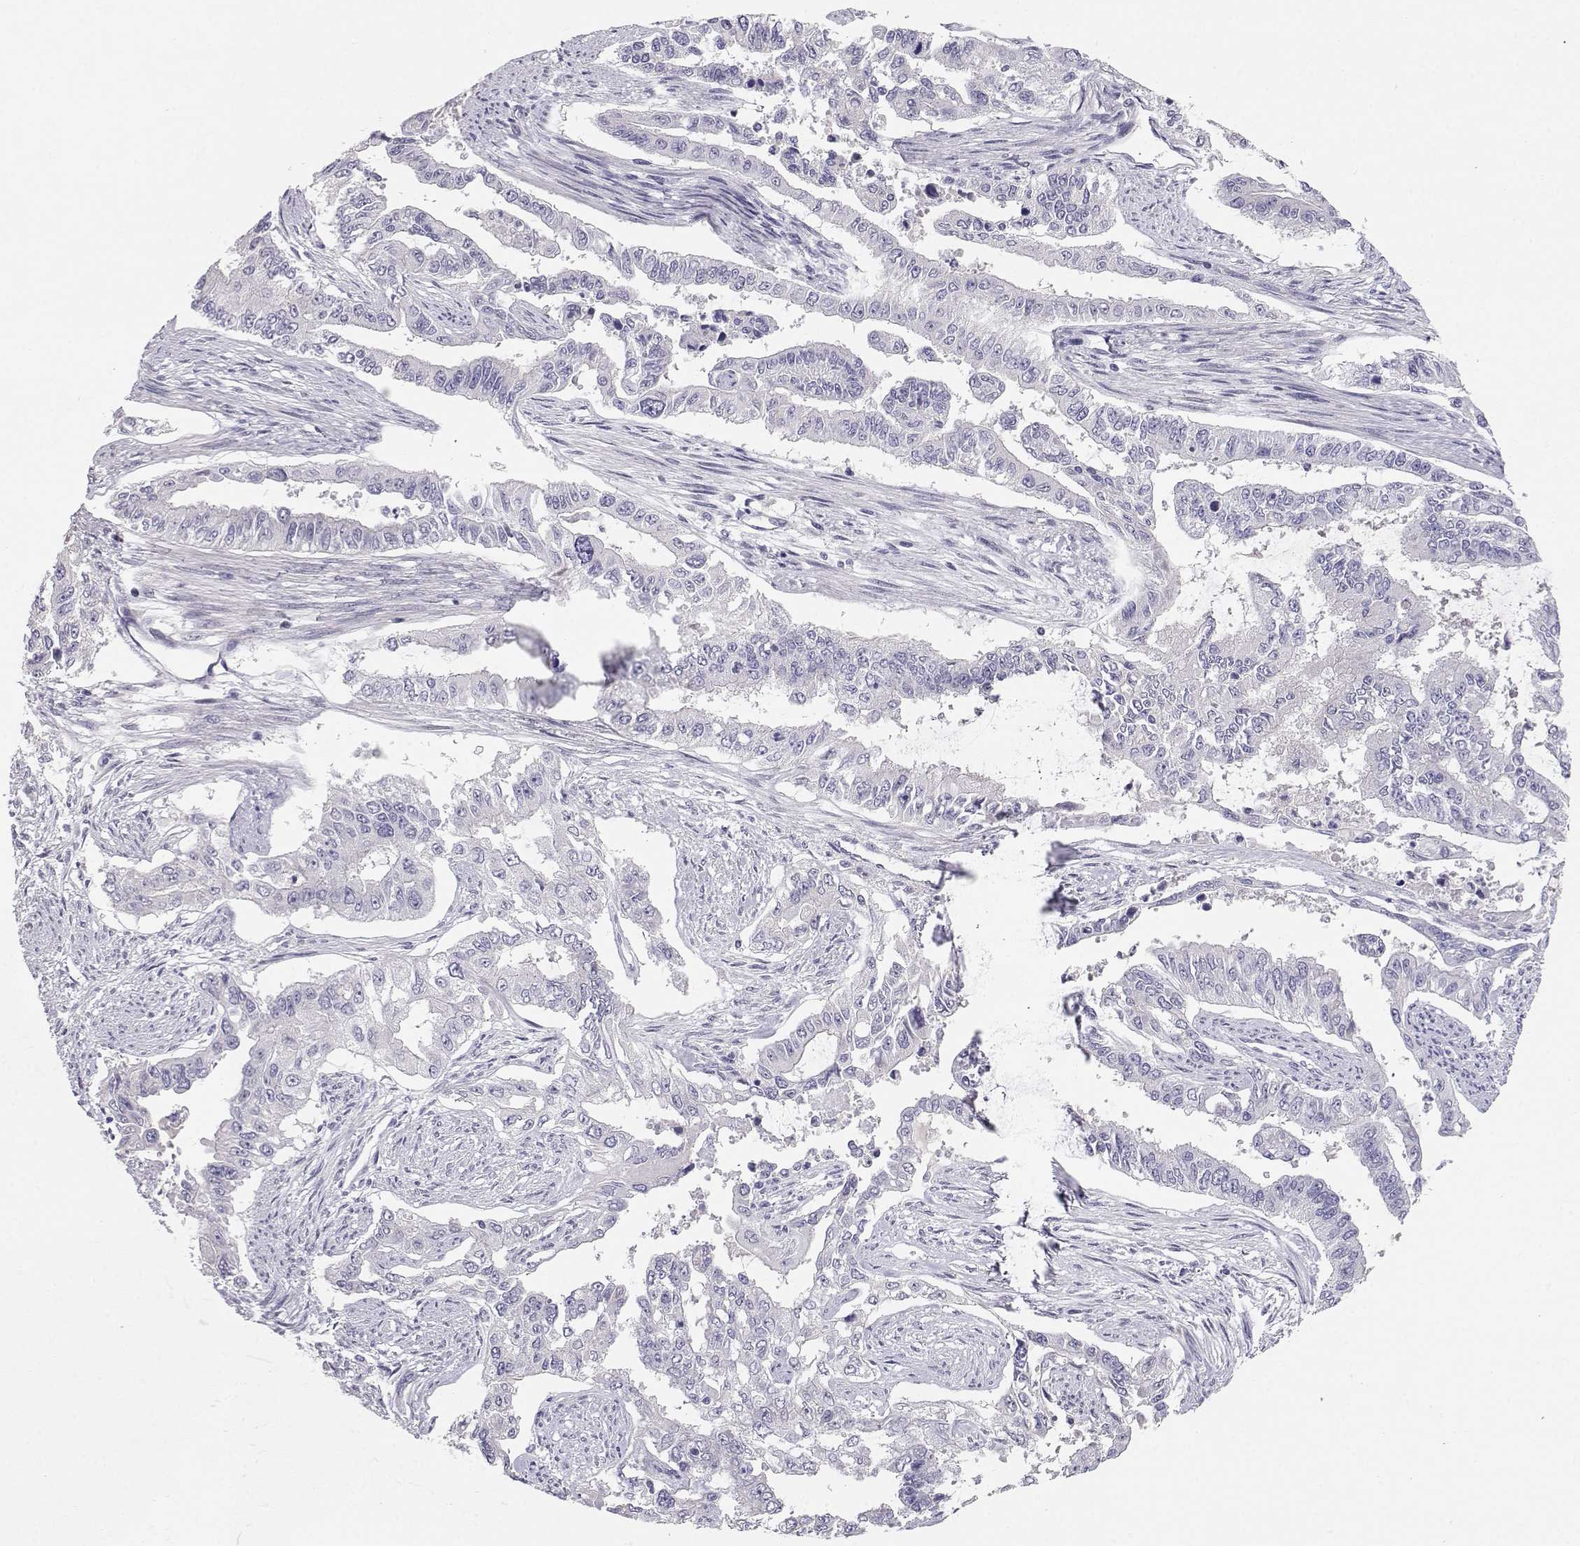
{"staining": {"intensity": "negative", "quantity": "none", "location": "none"}, "tissue": "endometrial cancer", "cell_type": "Tumor cells", "image_type": "cancer", "snomed": [{"axis": "morphology", "description": "Adenocarcinoma, NOS"}, {"axis": "topography", "description": "Uterus"}], "caption": "This is a photomicrograph of immunohistochemistry staining of adenocarcinoma (endometrial), which shows no expression in tumor cells. The staining was performed using DAB (3,3'-diaminobenzidine) to visualize the protein expression in brown, while the nuclei were stained in blue with hematoxylin (Magnification: 20x).", "gene": "CDHR1", "patient": {"sex": "female", "age": 59}}